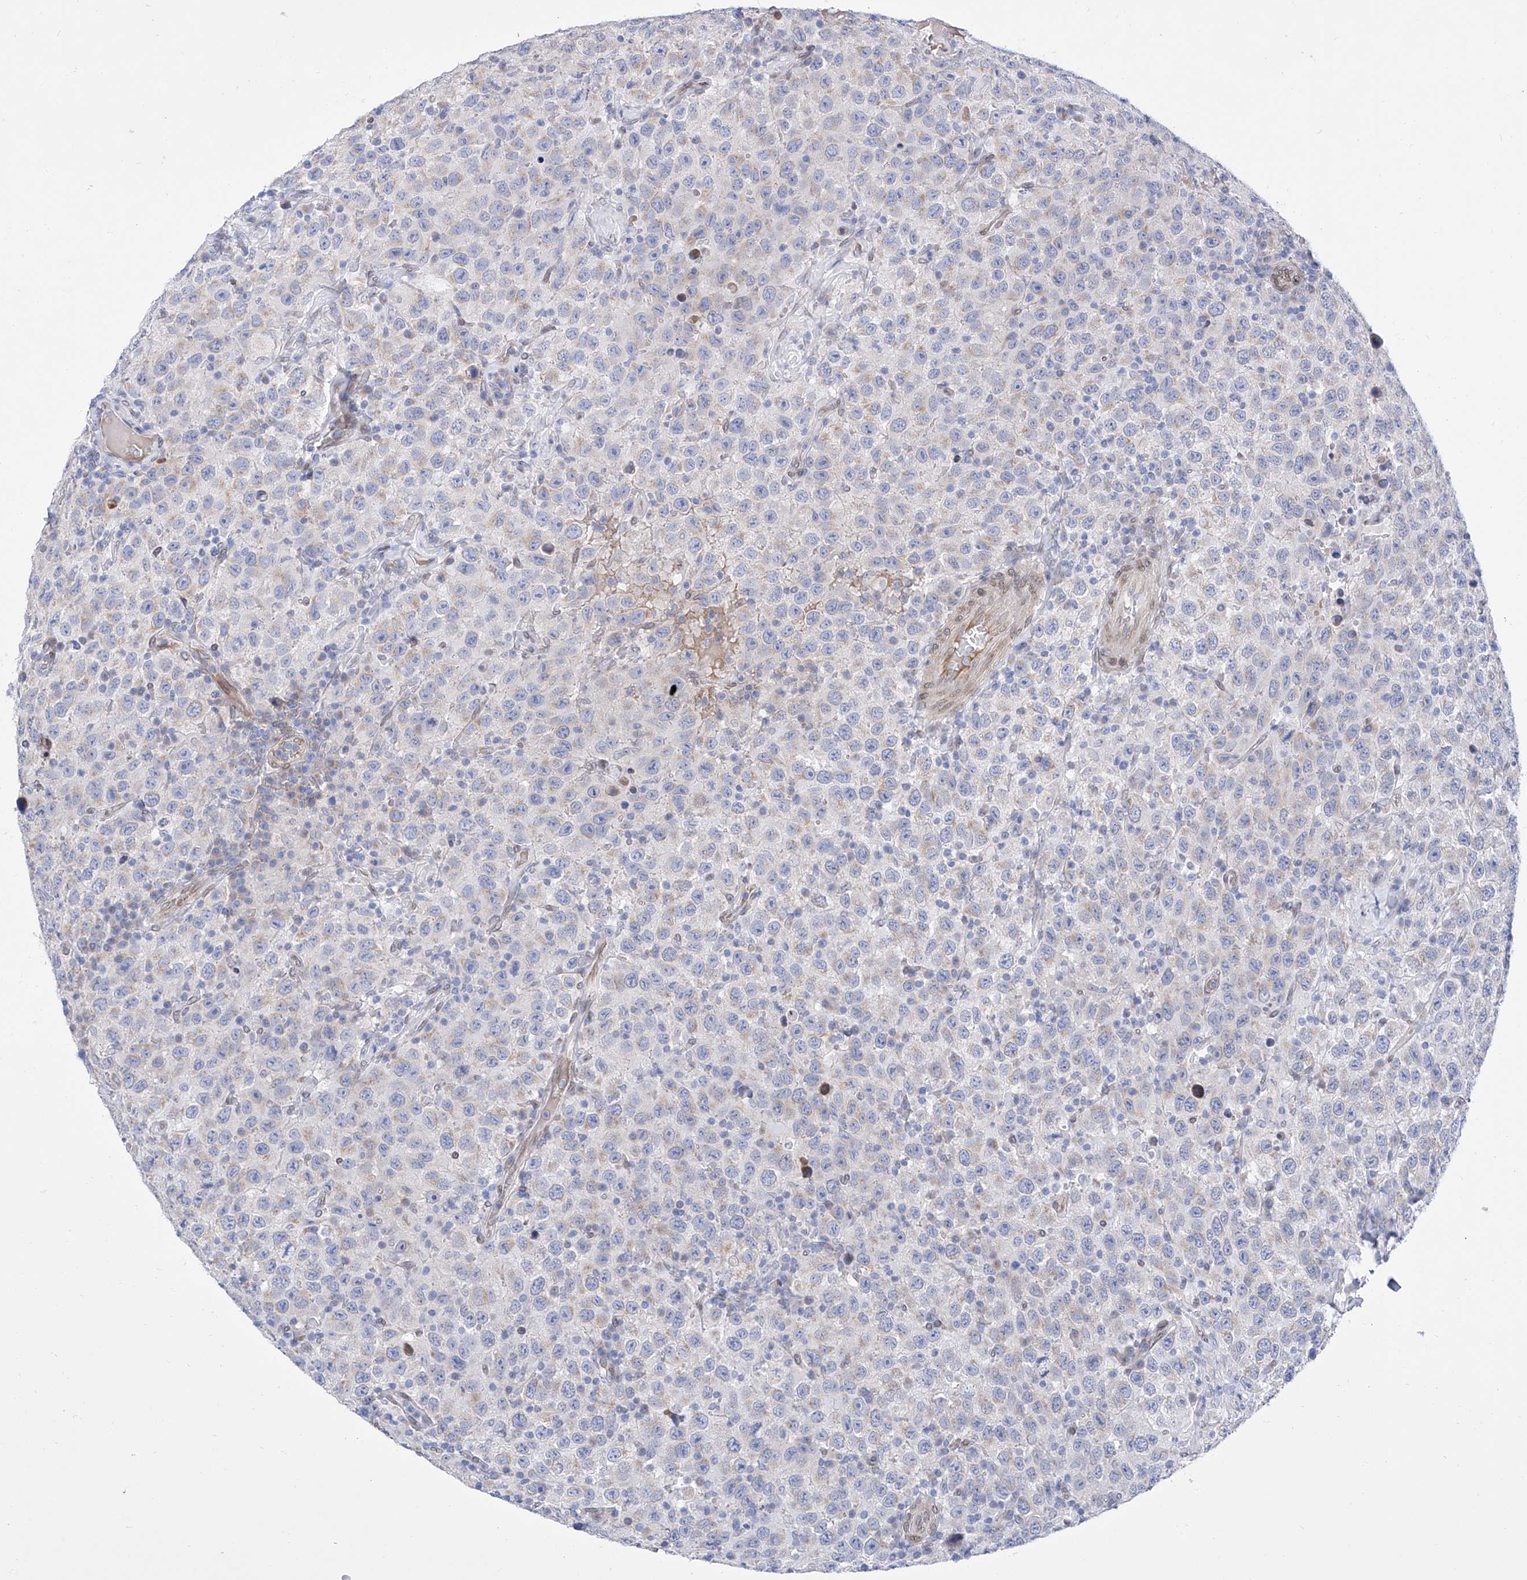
{"staining": {"intensity": "negative", "quantity": "none", "location": "none"}, "tissue": "testis cancer", "cell_type": "Tumor cells", "image_type": "cancer", "snomed": [{"axis": "morphology", "description": "Seminoma, NOS"}, {"axis": "topography", "description": "Testis"}], "caption": "The immunohistochemistry photomicrograph has no significant expression in tumor cells of testis cancer (seminoma) tissue.", "gene": "LCLAT1", "patient": {"sex": "male", "age": 41}}